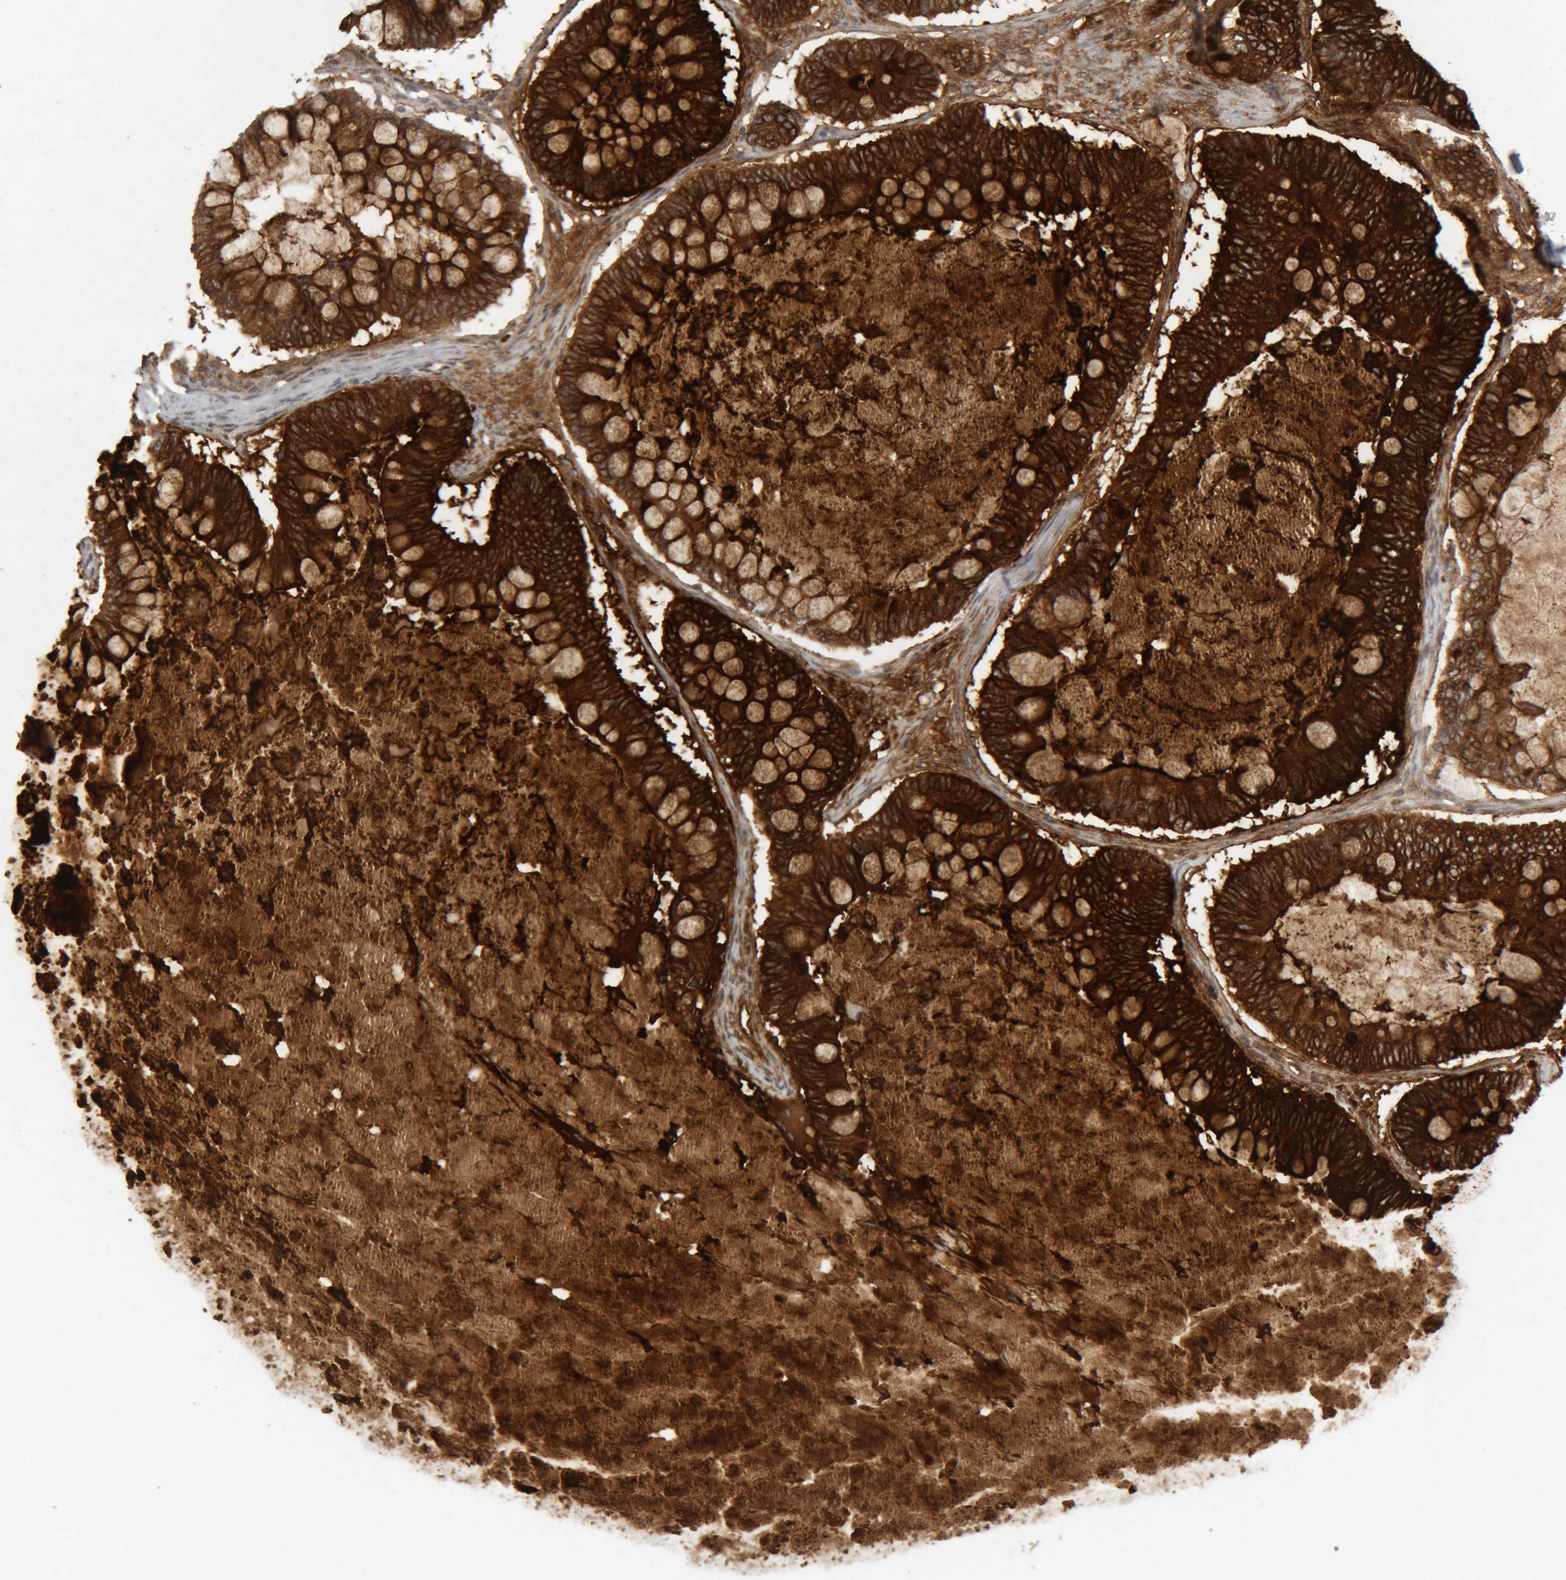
{"staining": {"intensity": "strong", "quantity": ">75%", "location": "cytoplasmic/membranous"}, "tissue": "ovarian cancer", "cell_type": "Tumor cells", "image_type": "cancer", "snomed": [{"axis": "morphology", "description": "Cystadenocarcinoma, mucinous, NOS"}, {"axis": "topography", "description": "Ovary"}], "caption": "Immunohistochemical staining of mucinous cystadenocarcinoma (ovarian) exhibits strong cytoplasmic/membranous protein staining in approximately >75% of tumor cells.", "gene": "MEP1A", "patient": {"sex": "female", "age": 61}}